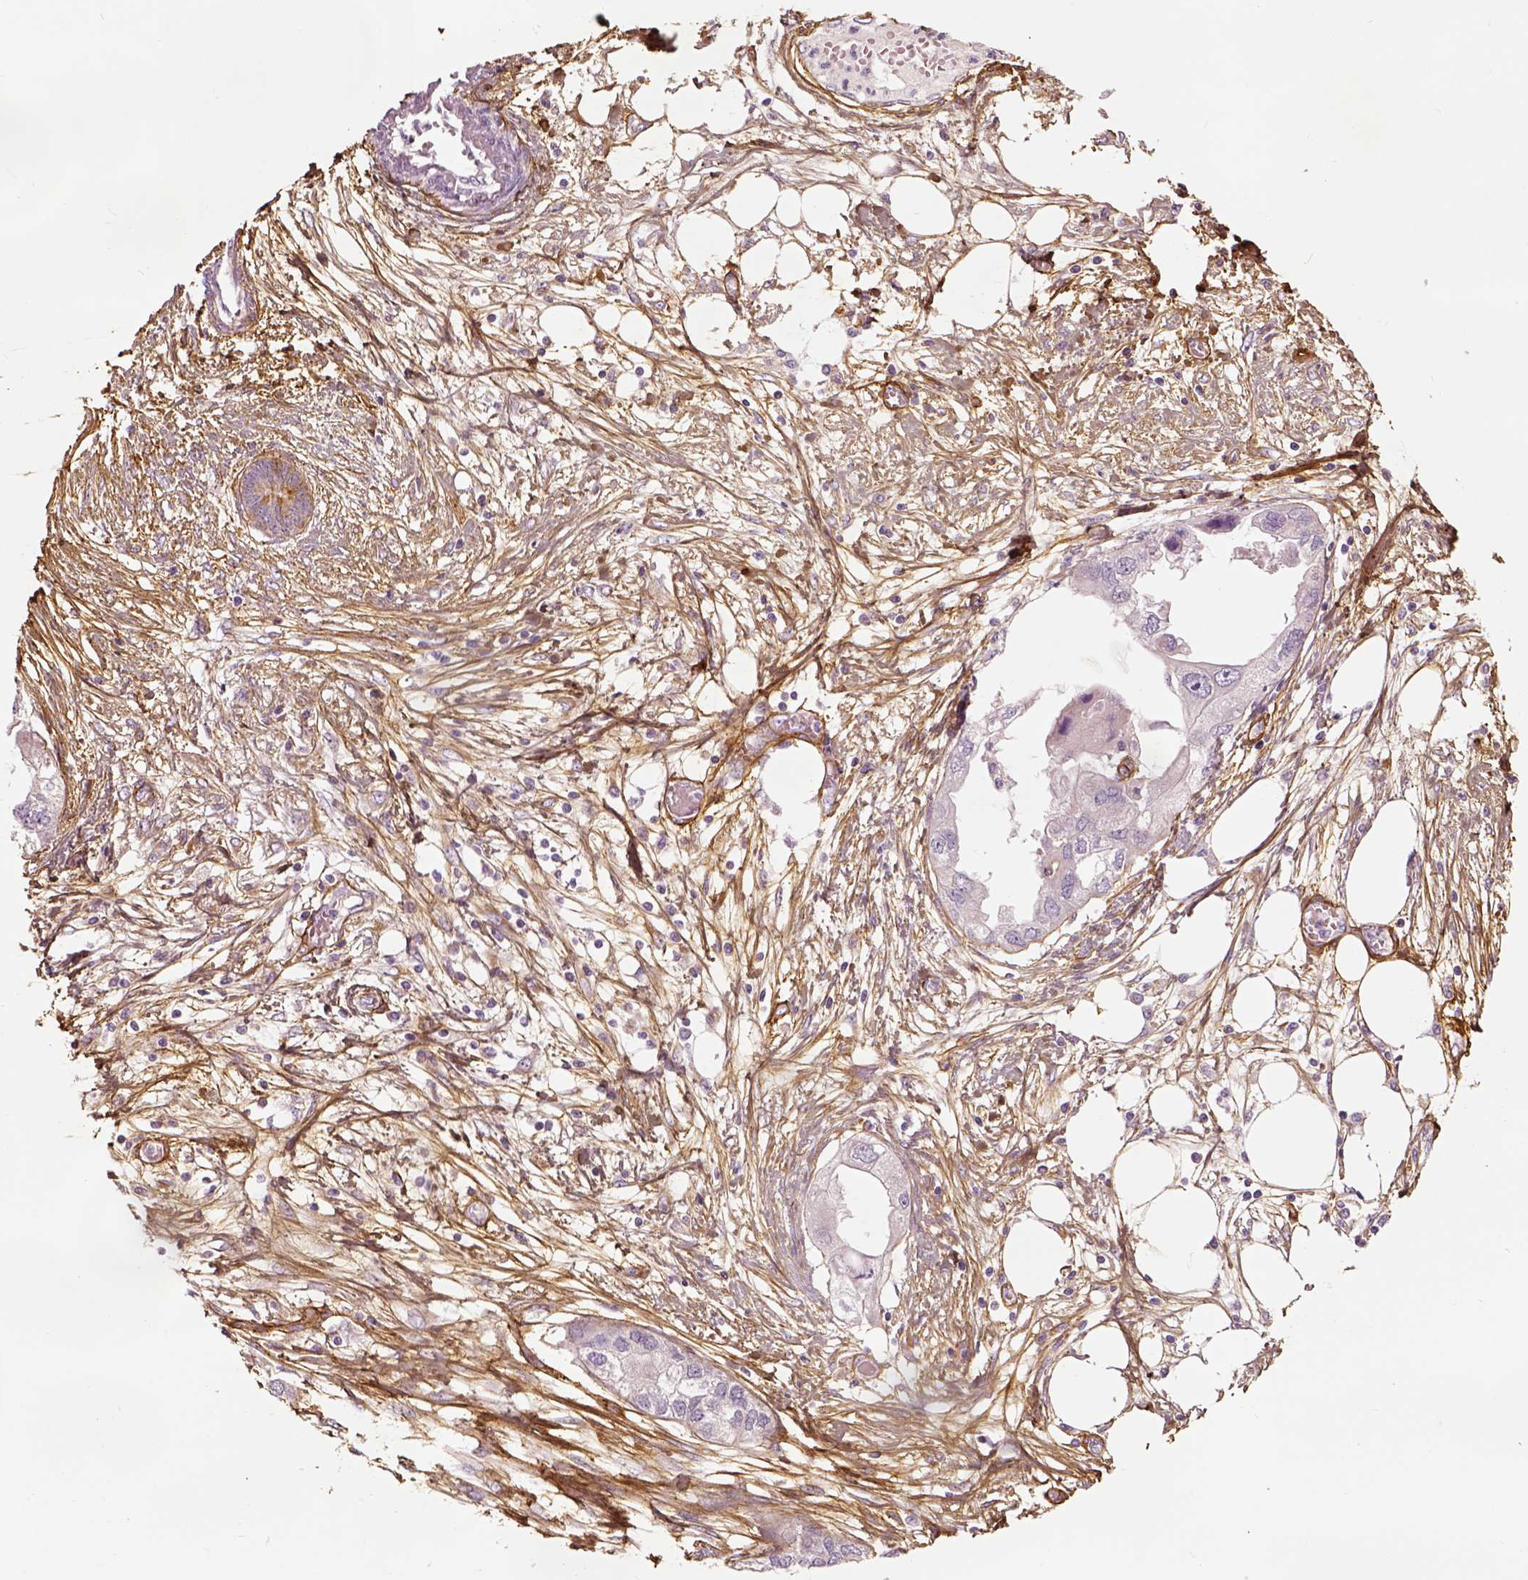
{"staining": {"intensity": "negative", "quantity": "none", "location": "none"}, "tissue": "endometrial cancer", "cell_type": "Tumor cells", "image_type": "cancer", "snomed": [{"axis": "morphology", "description": "Adenocarcinoma, NOS"}, {"axis": "morphology", "description": "Adenocarcinoma, metastatic, NOS"}, {"axis": "topography", "description": "Adipose tissue"}, {"axis": "topography", "description": "Endometrium"}], "caption": "A micrograph of endometrial cancer (metastatic adenocarcinoma) stained for a protein exhibits no brown staining in tumor cells.", "gene": "COL6A2", "patient": {"sex": "female", "age": 67}}